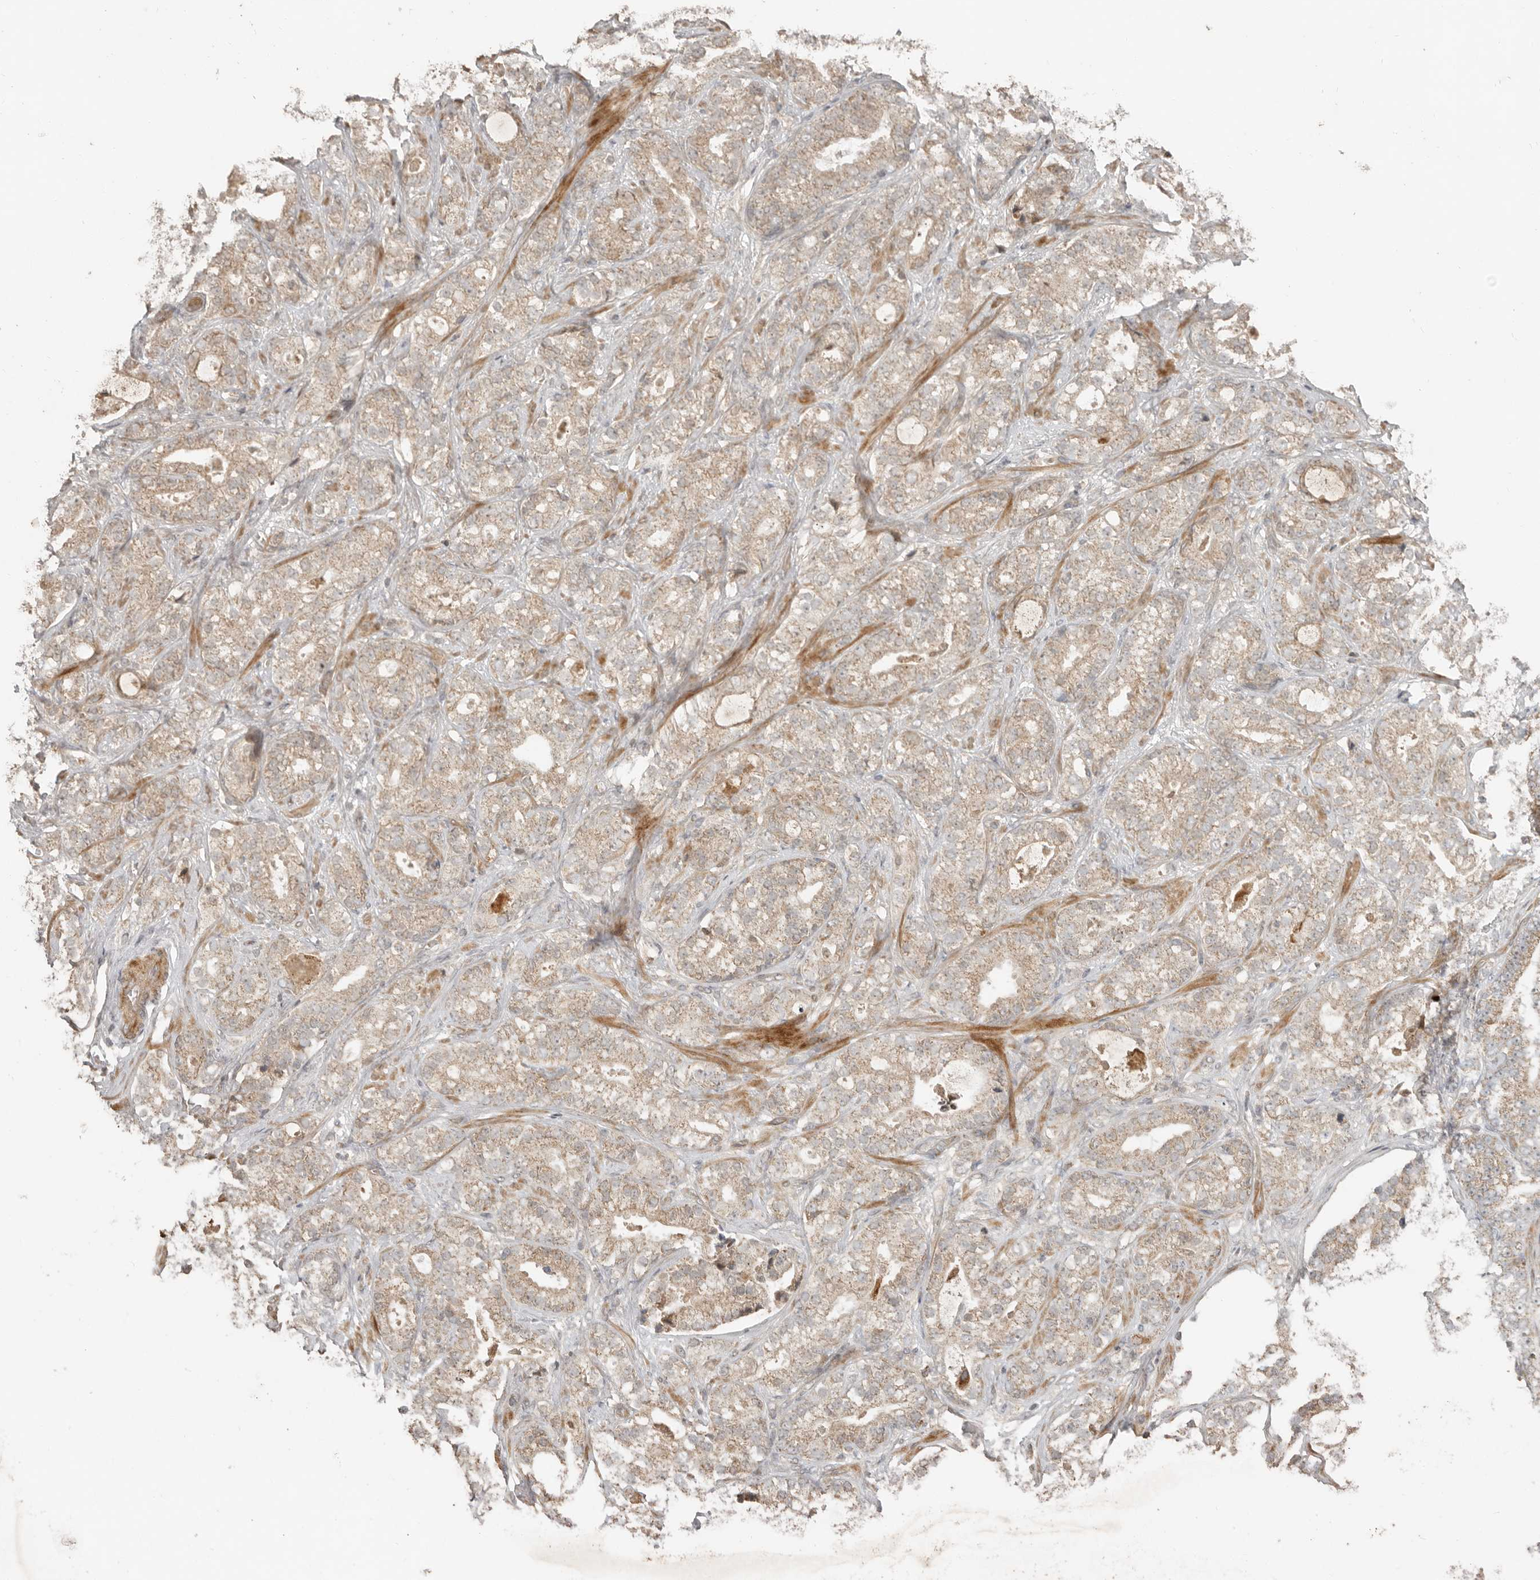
{"staining": {"intensity": "weak", "quantity": ">75%", "location": "cytoplasmic/membranous"}, "tissue": "prostate cancer", "cell_type": "Tumor cells", "image_type": "cancer", "snomed": [{"axis": "morphology", "description": "Adenocarcinoma, High grade"}, {"axis": "topography", "description": "Prostate and seminal vesicle, NOS"}], "caption": "The photomicrograph demonstrates immunohistochemical staining of prostate cancer. There is weak cytoplasmic/membranous staining is present in about >75% of tumor cells.", "gene": "SLC6A7", "patient": {"sex": "male", "age": 67}}